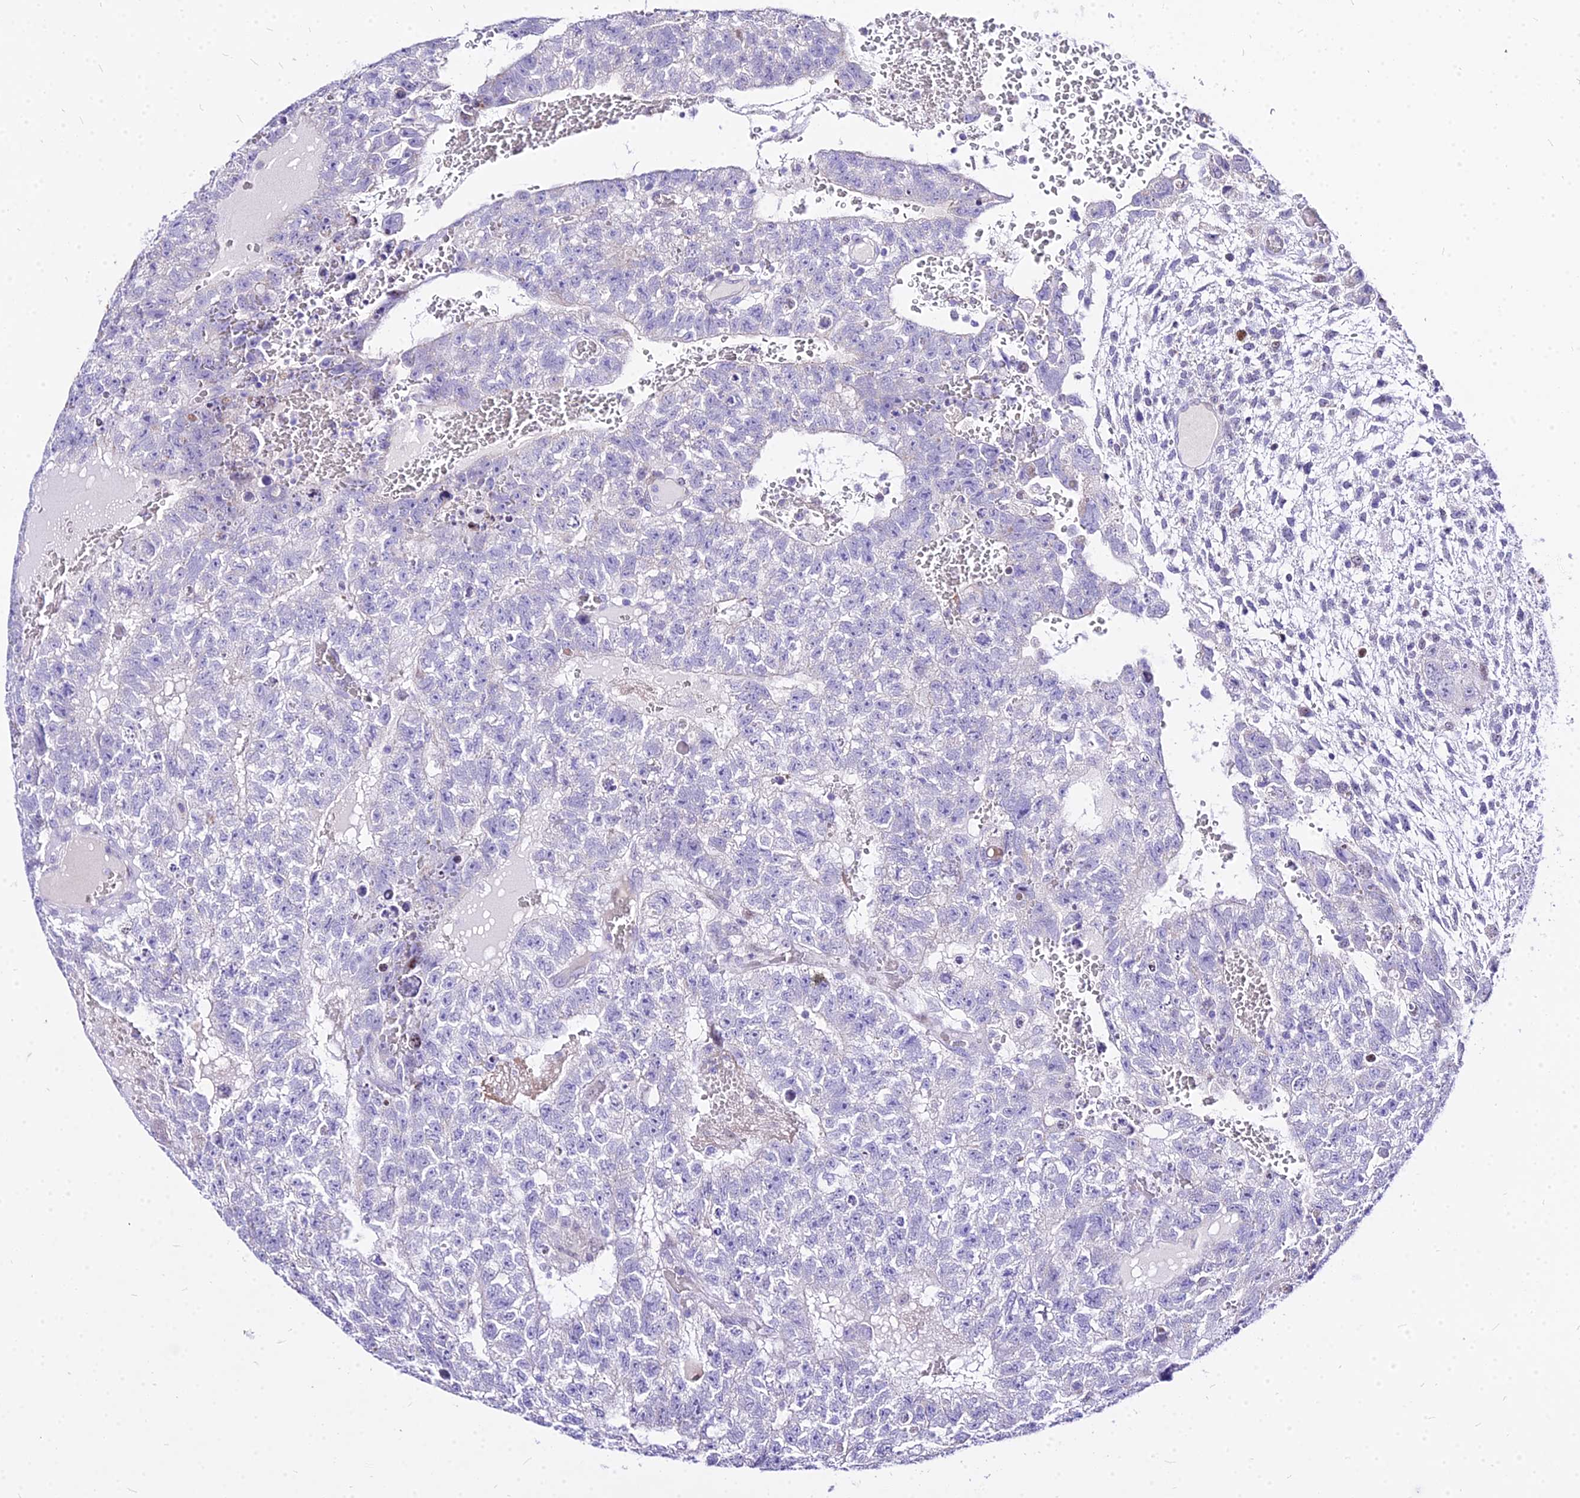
{"staining": {"intensity": "negative", "quantity": "none", "location": "none"}, "tissue": "testis cancer", "cell_type": "Tumor cells", "image_type": "cancer", "snomed": [{"axis": "morphology", "description": "Carcinoma, Embryonal, NOS"}, {"axis": "topography", "description": "Testis"}], "caption": "An immunohistochemistry micrograph of testis cancer is shown. There is no staining in tumor cells of testis cancer.", "gene": "CARD18", "patient": {"sex": "male", "age": 26}}